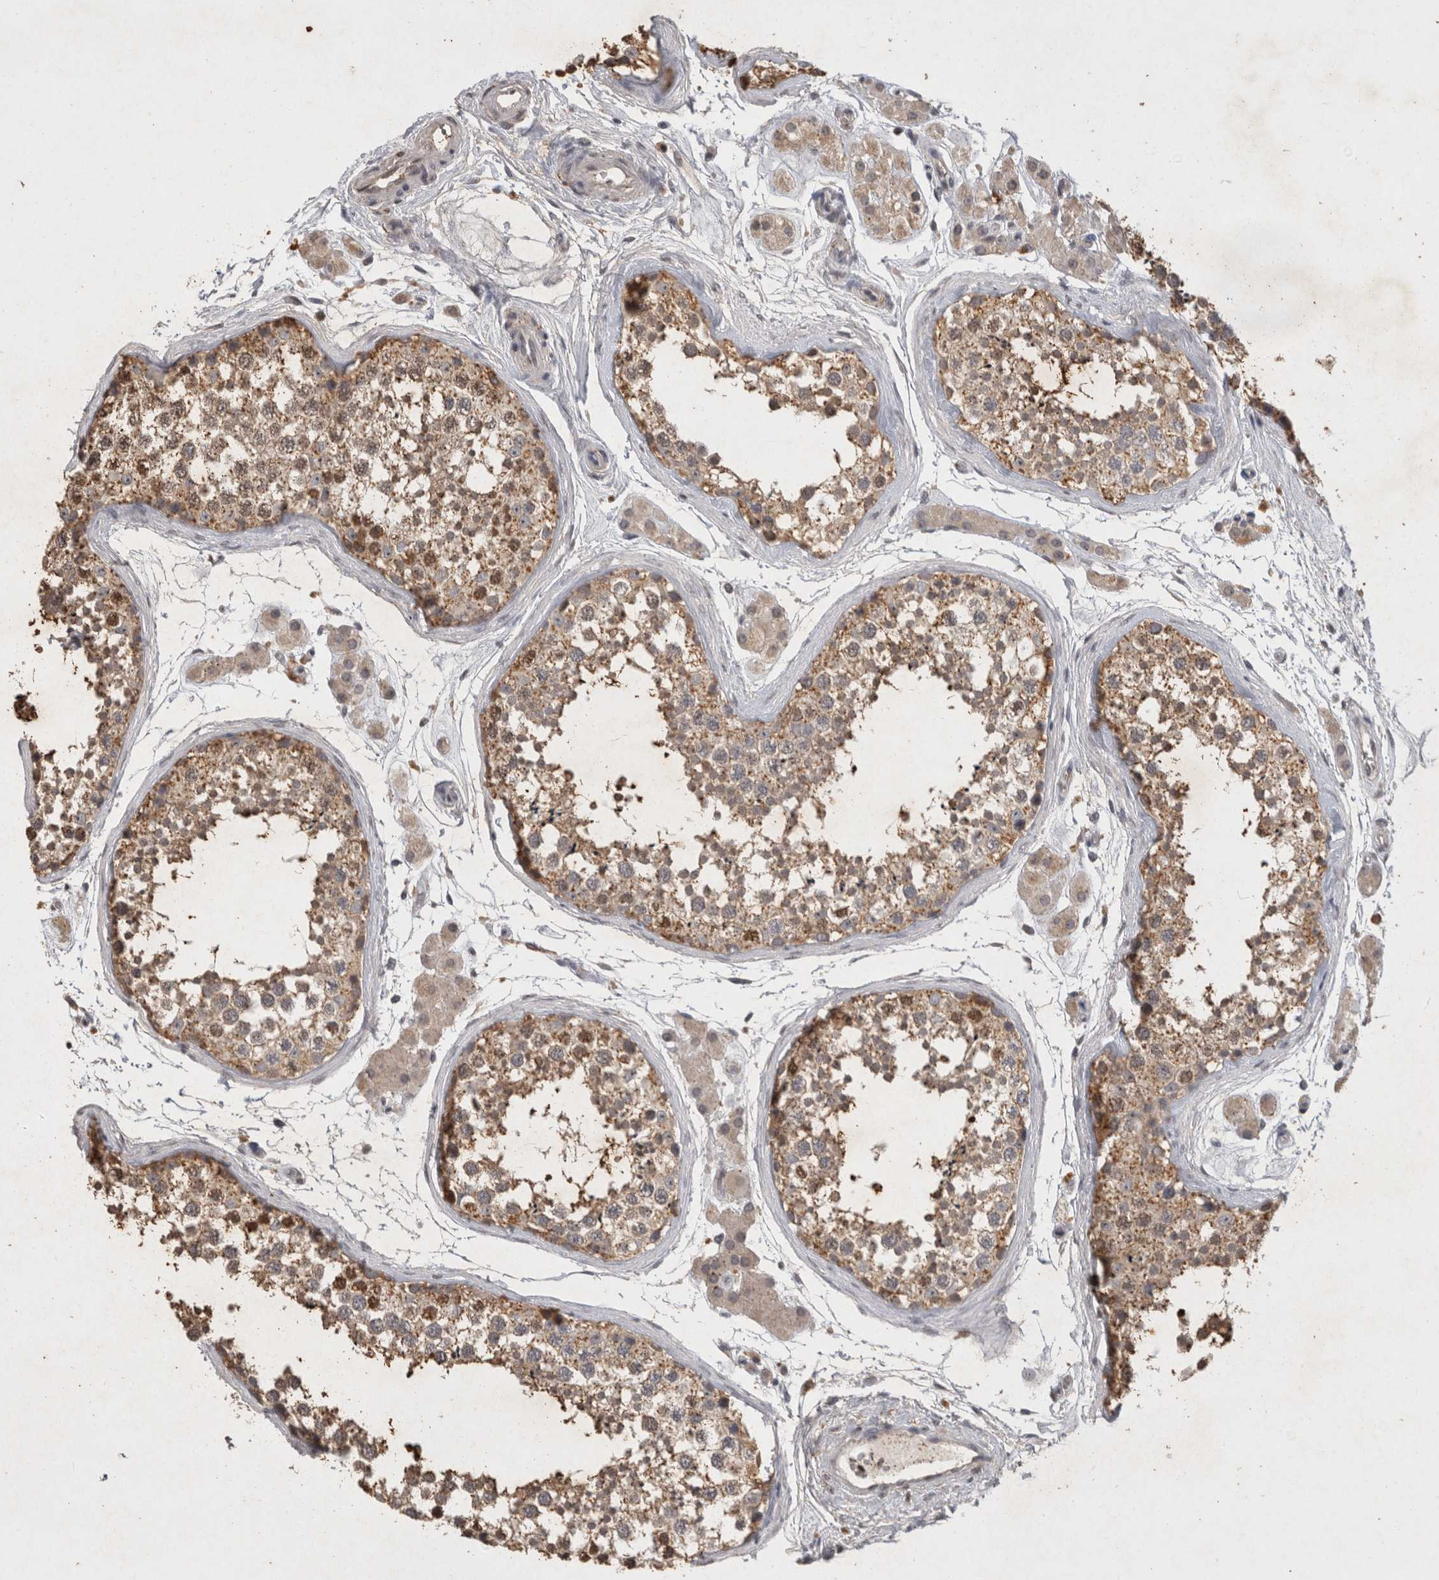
{"staining": {"intensity": "moderate", "quantity": ">75%", "location": "cytoplasmic/membranous,nuclear"}, "tissue": "testis", "cell_type": "Cells in seminiferous ducts", "image_type": "normal", "snomed": [{"axis": "morphology", "description": "Normal tissue, NOS"}, {"axis": "topography", "description": "Testis"}], "caption": "Normal testis demonstrates moderate cytoplasmic/membranous,nuclear staining in about >75% of cells in seminiferous ducts The staining was performed using DAB (3,3'-diaminobenzidine), with brown indicating positive protein expression. Nuclei are stained blue with hematoxylin..", "gene": "HRK", "patient": {"sex": "male", "age": 56}}